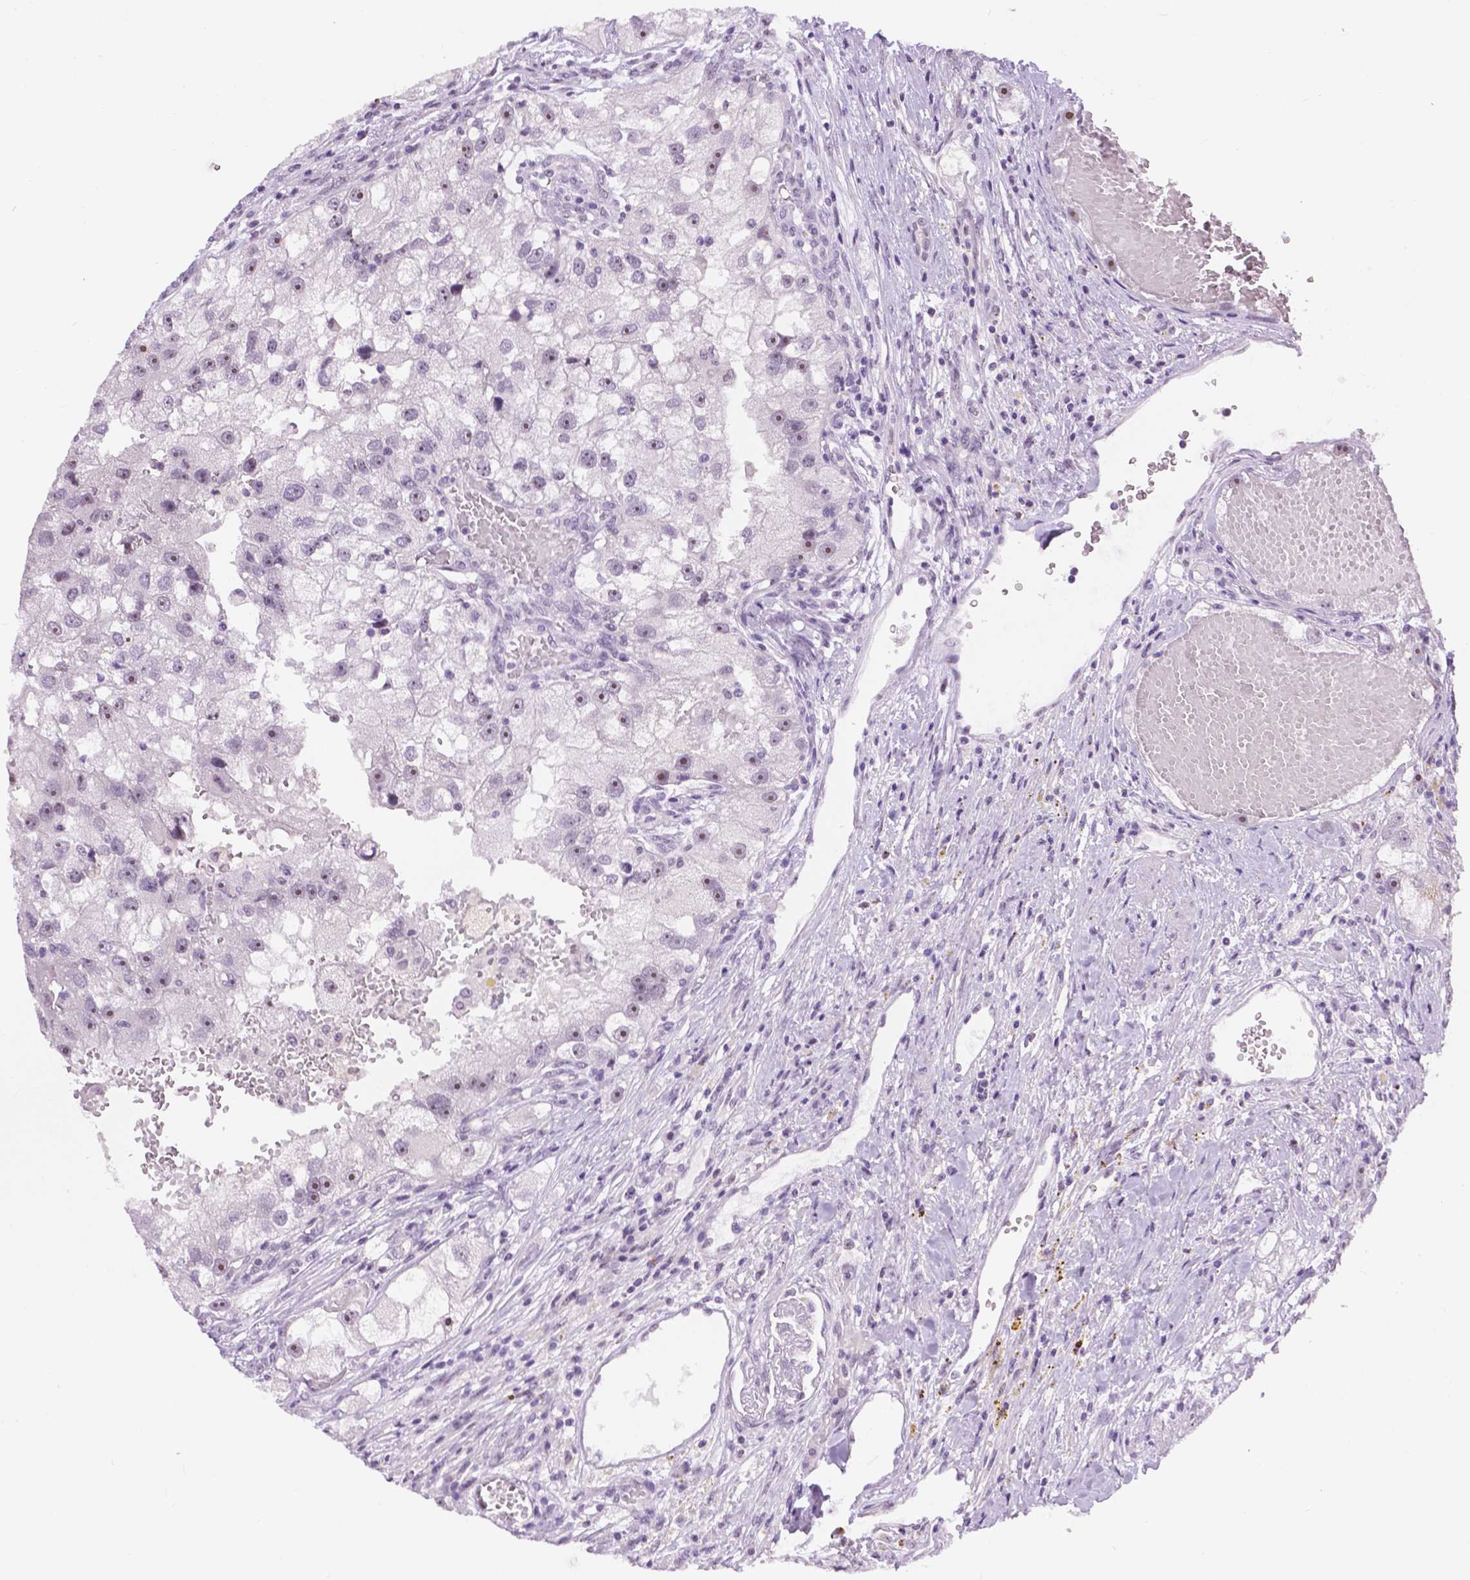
{"staining": {"intensity": "moderate", "quantity": "<25%", "location": "nuclear"}, "tissue": "renal cancer", "cell_type": "Tumor cells", "image_type": "cancer", "snomed": [{"axis": "morphology", "description": "Adenocarcinoma, NOS"}, {"axis": "topography", "description": "Kidney"}], "caption": "Immunohistochemical staining of human renal cancer demonstrates low levels of moderate nuclear staining in approximately <25% of tumor cells. (DAB IHC with brightfield microscopy, high magnification).", "gene": "NHP2", "patient": {"sex": "male", "age": 63}}